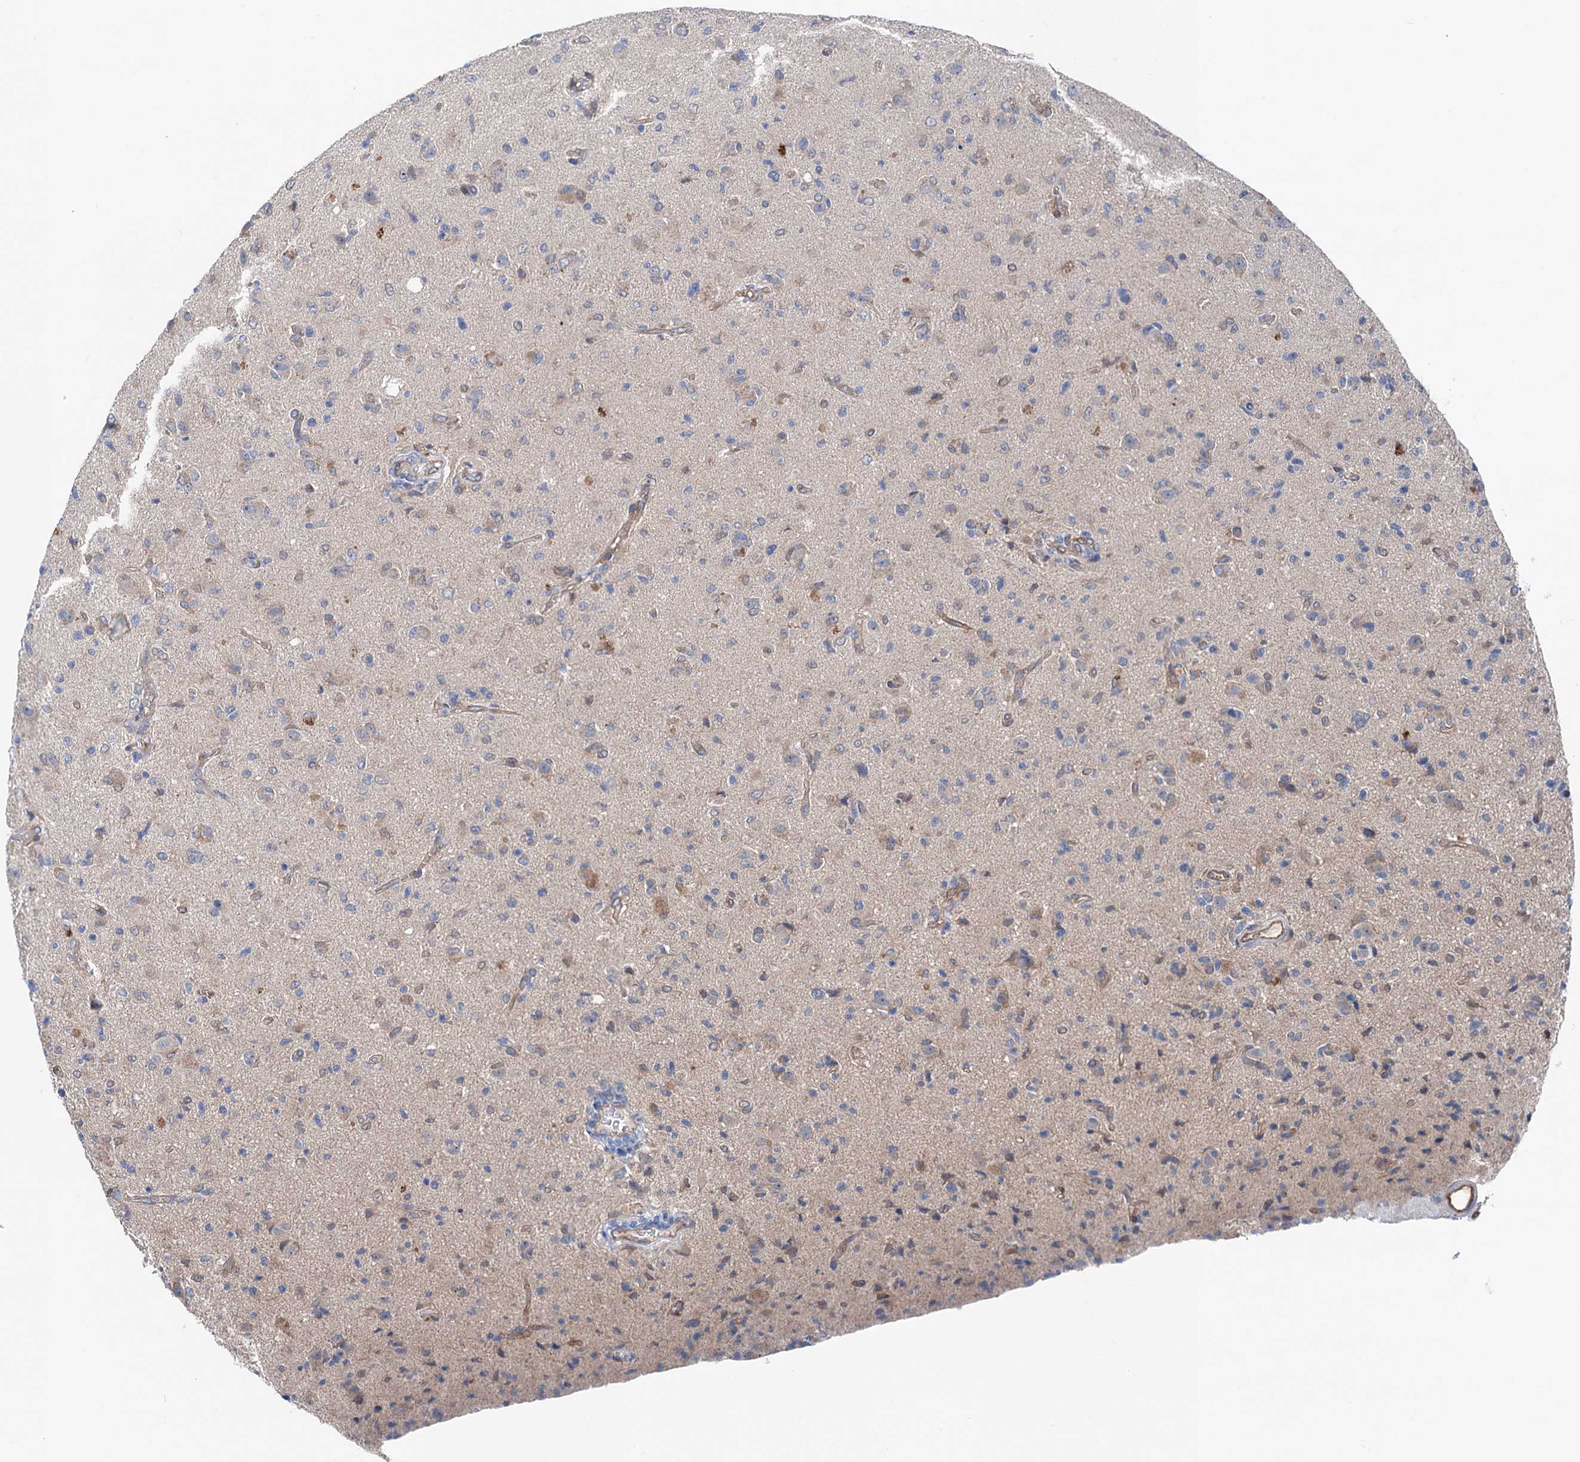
{"staining": {"intensity": "negative", "quantity": "none", "location": "none"}, "tissue": "glioma", "cell_type": "Tumor cells", "image_type": "cancer", "snomed": [{"axis": "morphology", "description": "Glioma, malignant, High grade"}, {"axis": "topography", "description": "Brain"}], "caption": "DAB immunohistochemical staining of human glioma shows no significant positivity in tumor cells. Nuclei are stained in blue.", "gene": "SHROOM1", "patient": {"sex": "female", "age": 57}}